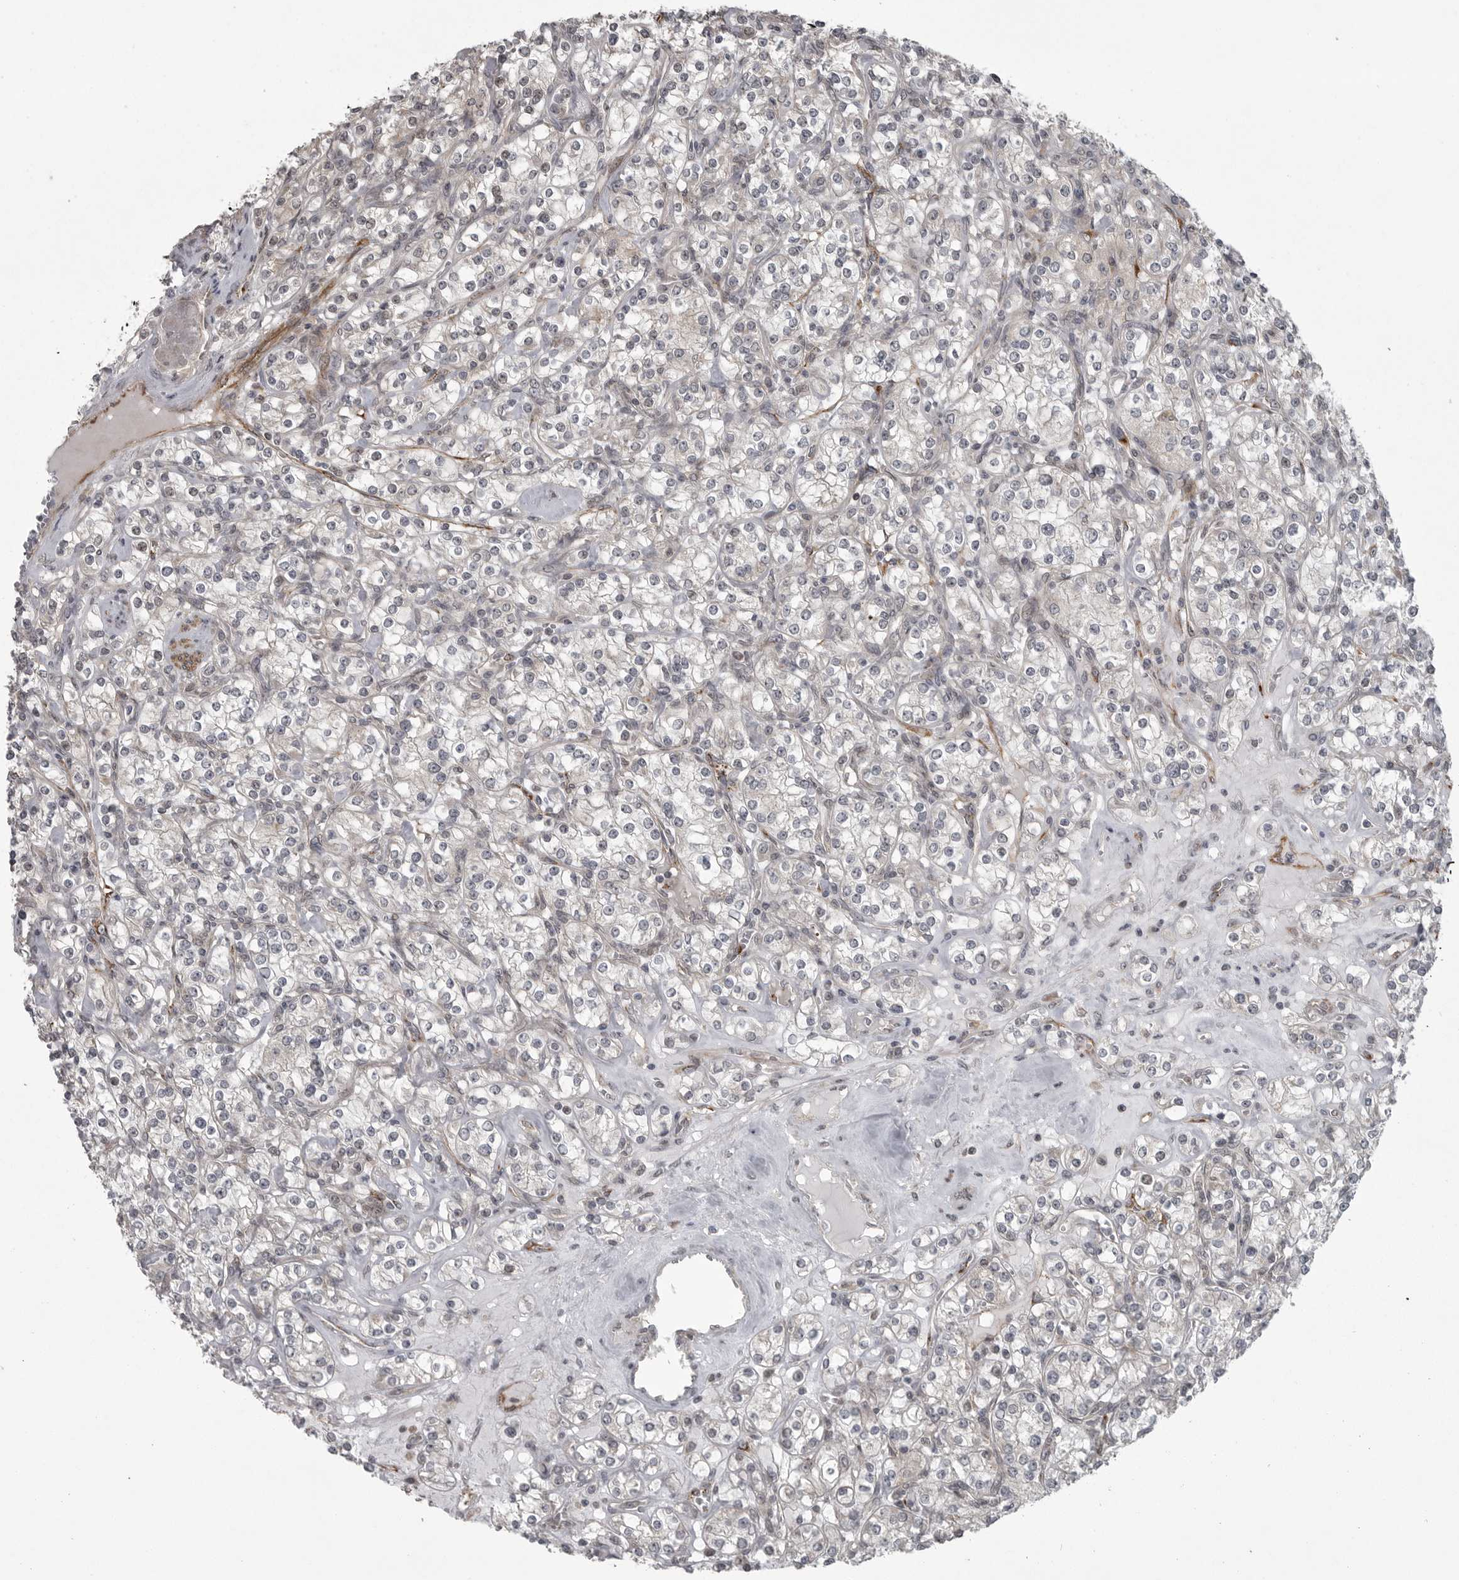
{"staining": {"intensity": "negative", "quantity": "none", "location": "none"}, "tissue": "renal cancer", "cell_type": "Tumor cells", "image_type": "cancer", "snomed": [{"axis": "morphology", "description": "Adenocarcinoma, NOS"}, {"axis": "topography", "description": "Kidney"}], "caption": "An IHC photomicrograph of renal adenocarcinoma is shown. There is no staining in tumor cells of renal adenocarcinoma. The staining is performed using DAB brown chromogen with nuclei counter-stained in using hematoxylin.", "gene": "PPP1R9A", "patient": {"sex": "male", "age": 77}}